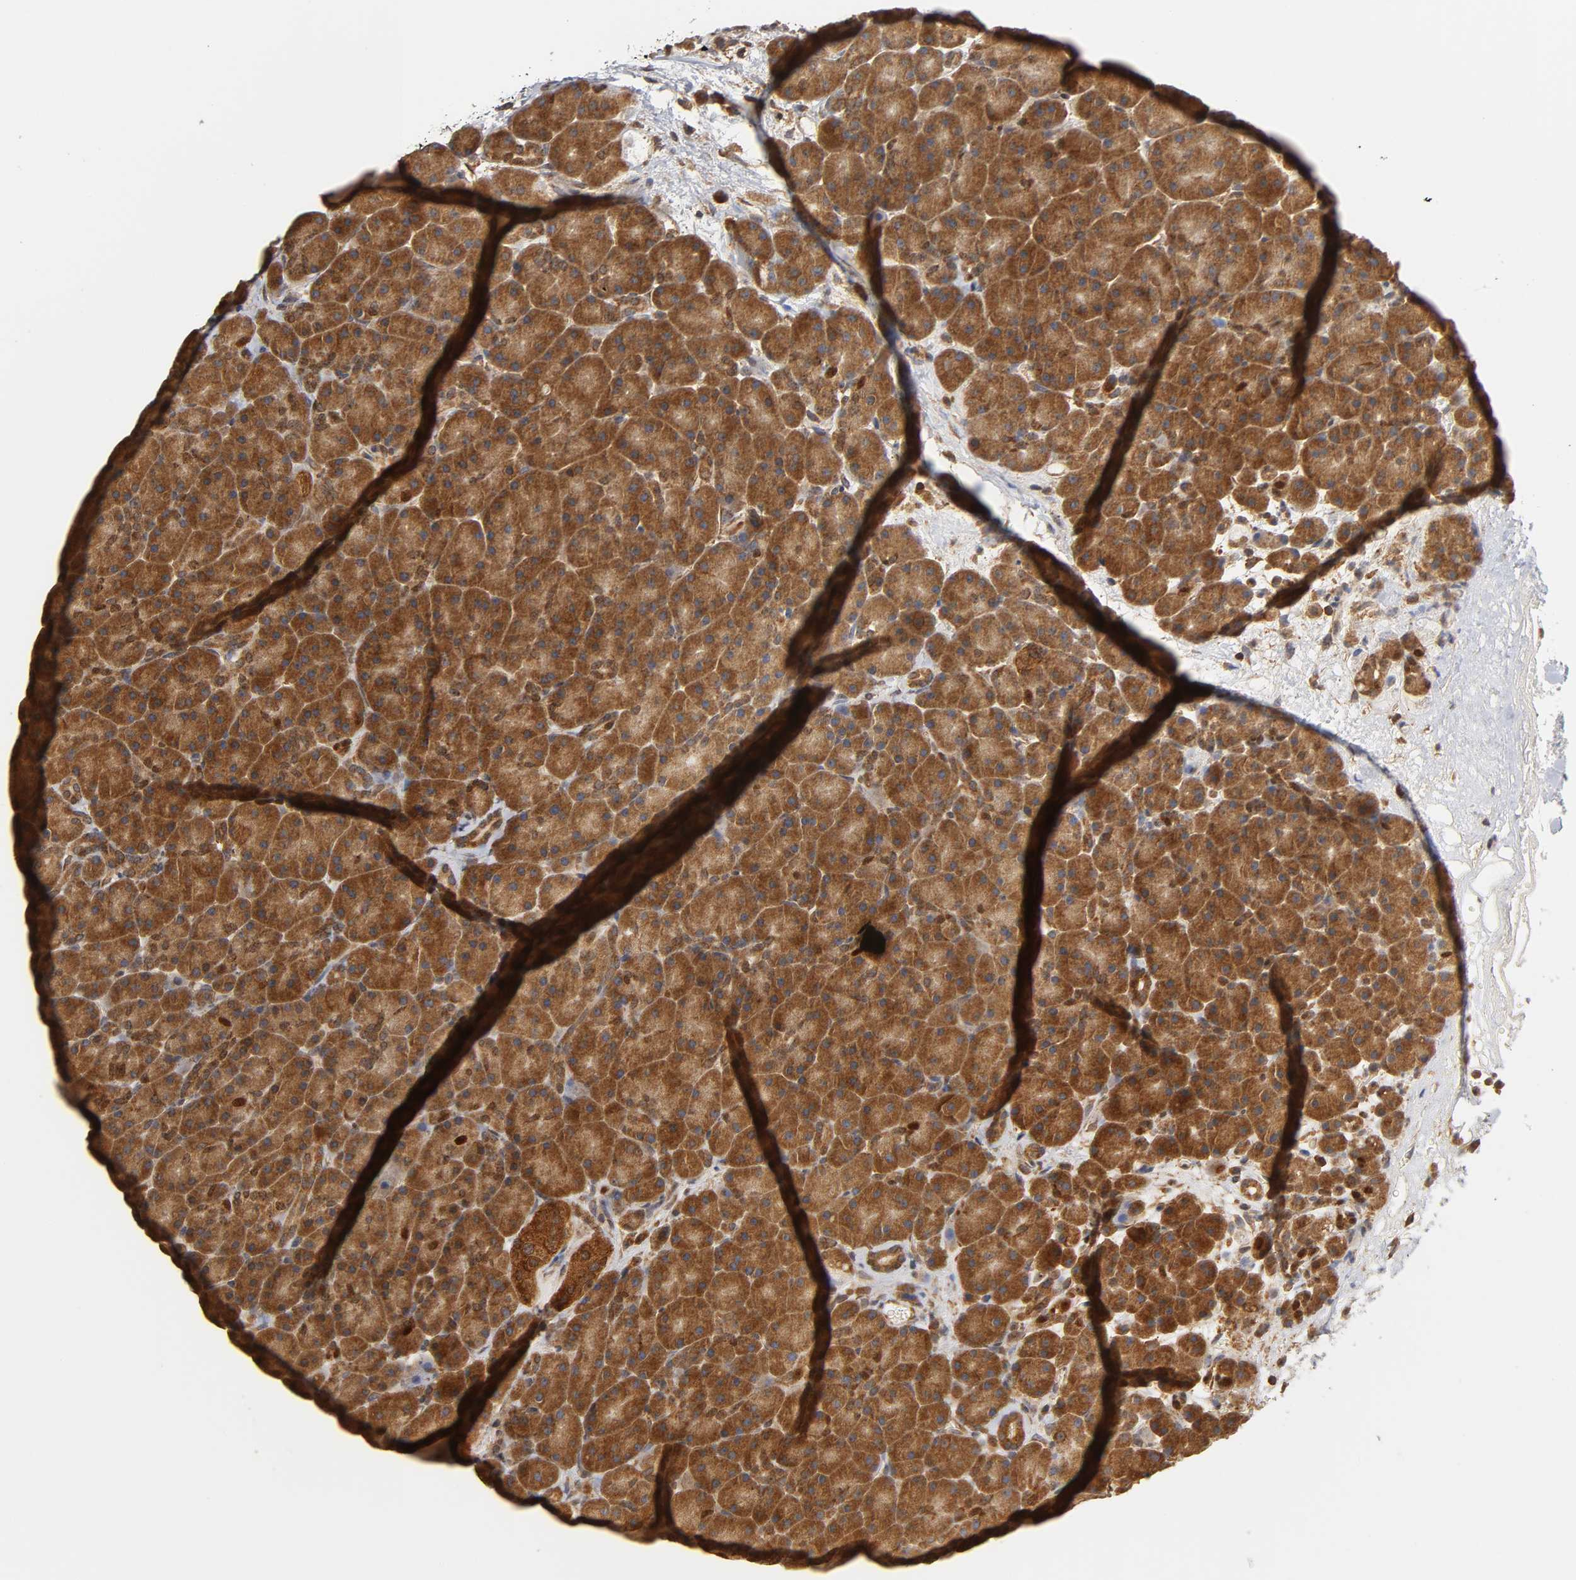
{"staining": {"intensity": "strong", "quantity": ">75%", "location": "cytoplasmic/membranous"}, "tissue": "pancreas", "cell_type": "Exocrine glandular cells", "image_type": "normal", "snomed": [{"axis": "morphology", "description": "Normal tissue, NOS"}, {"axis": "topography", "description": "Pancreas"}], "caption": "Protein expression analysis of unremarkable human pancreas reveals strong cytoplasmic/membranous expression in approximately >75% of exocrine glandular cells.", "gene": "PAFAH1B1", "patient": {"sex": "male", "age": 66}}